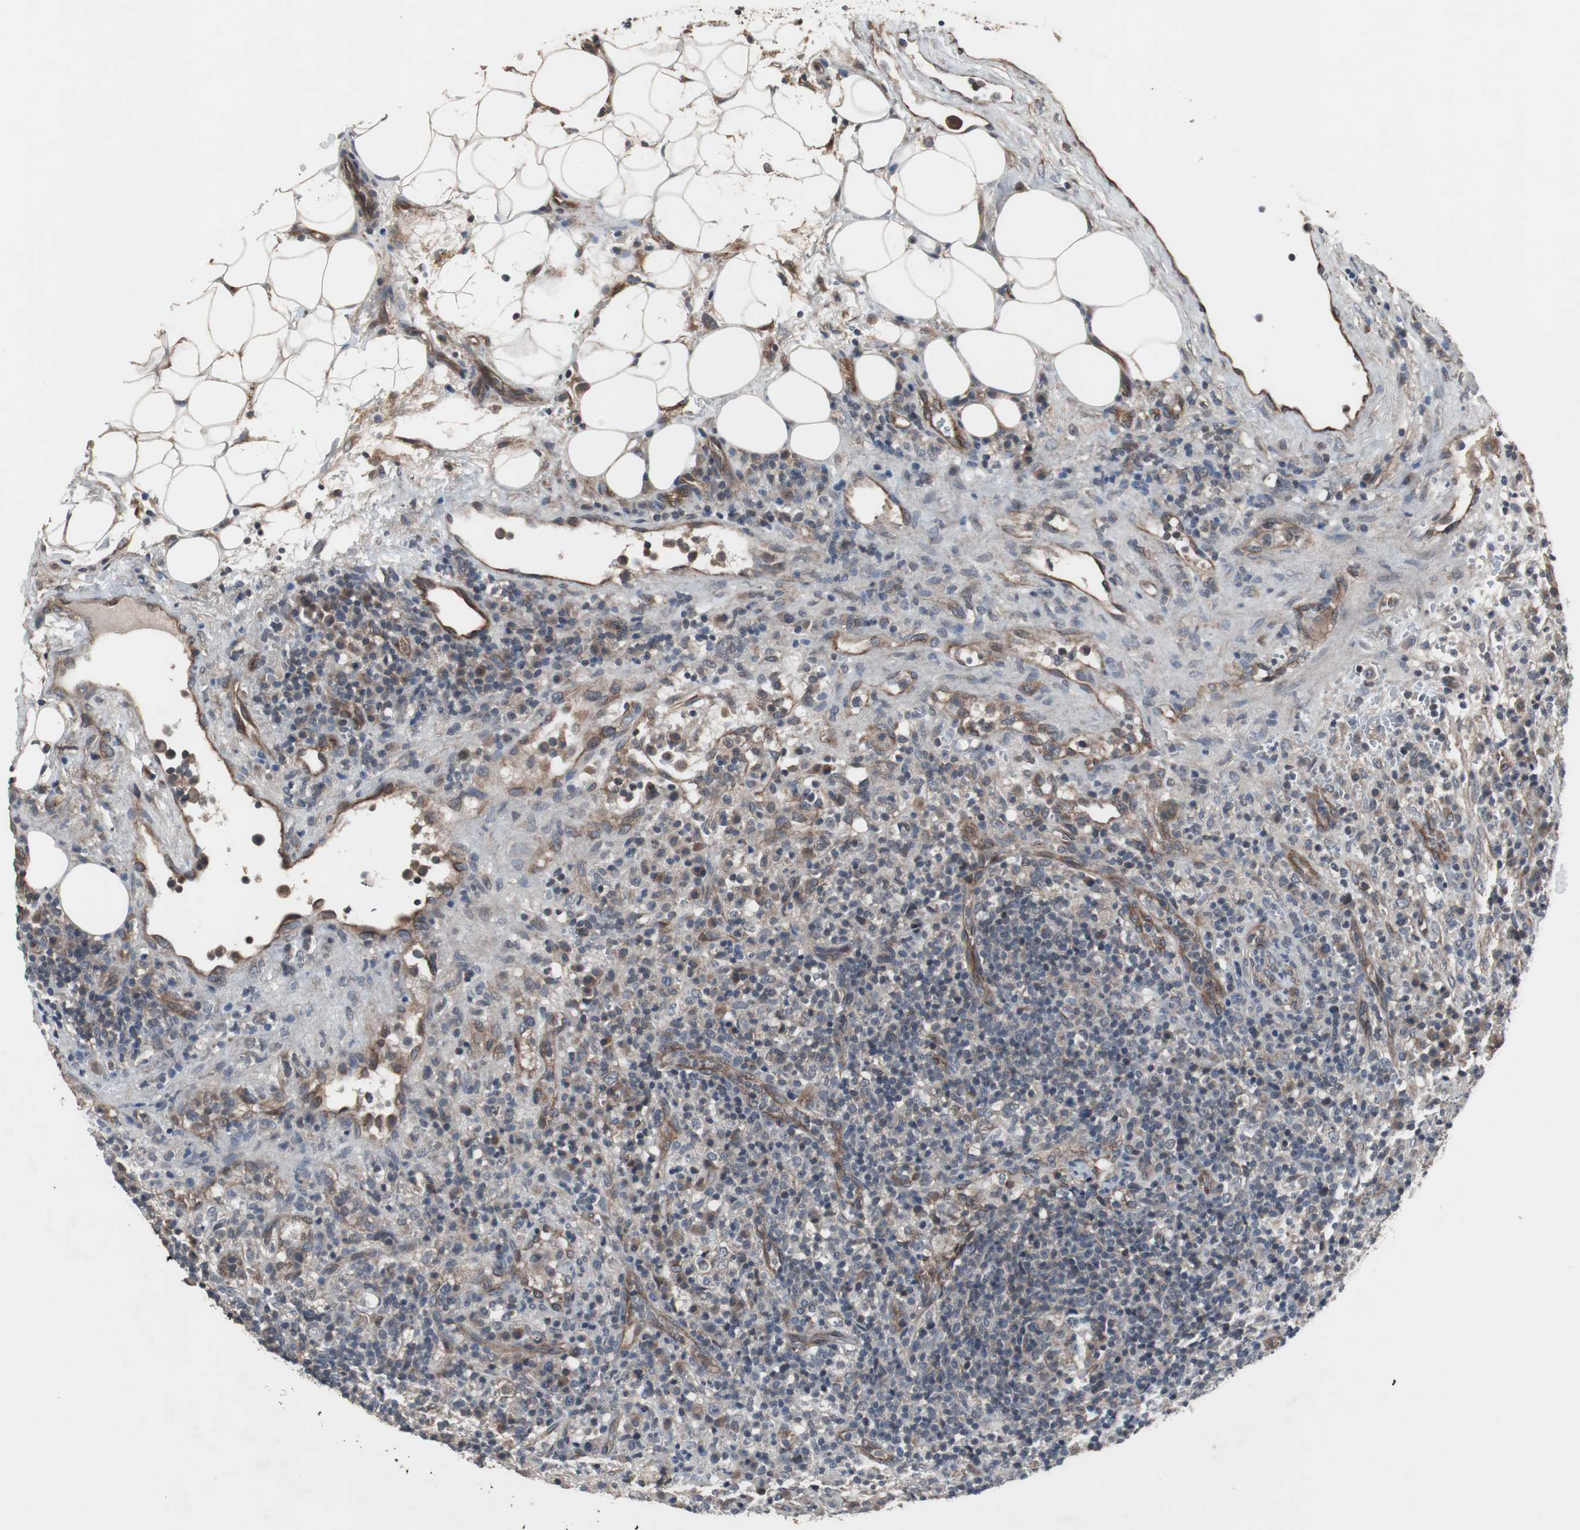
{"staining": {"intensity": "weak", "quantity": "25%-75%", "location": "cytoplasmic/membranous"}, "tissue": "lymphoma", "cell_type": "Tumor cells", "image_type": "cancer", "snomed": [{"axis": "morphology", "description": "Hodgkin's disease, NOS"}, {"axis": "topography", "description": "Lymph node"}], "caption": "DAB immunohistochemical staining of lymphoma reveals weak cytoplasmic/membranous protein staining in about 25%-75% of tumor cells. (DAB IHC, brown staining for protein, blue staining for nuclei).", "gene": "ATP2B2", "patient": {"sex": "male", "age": 65}}